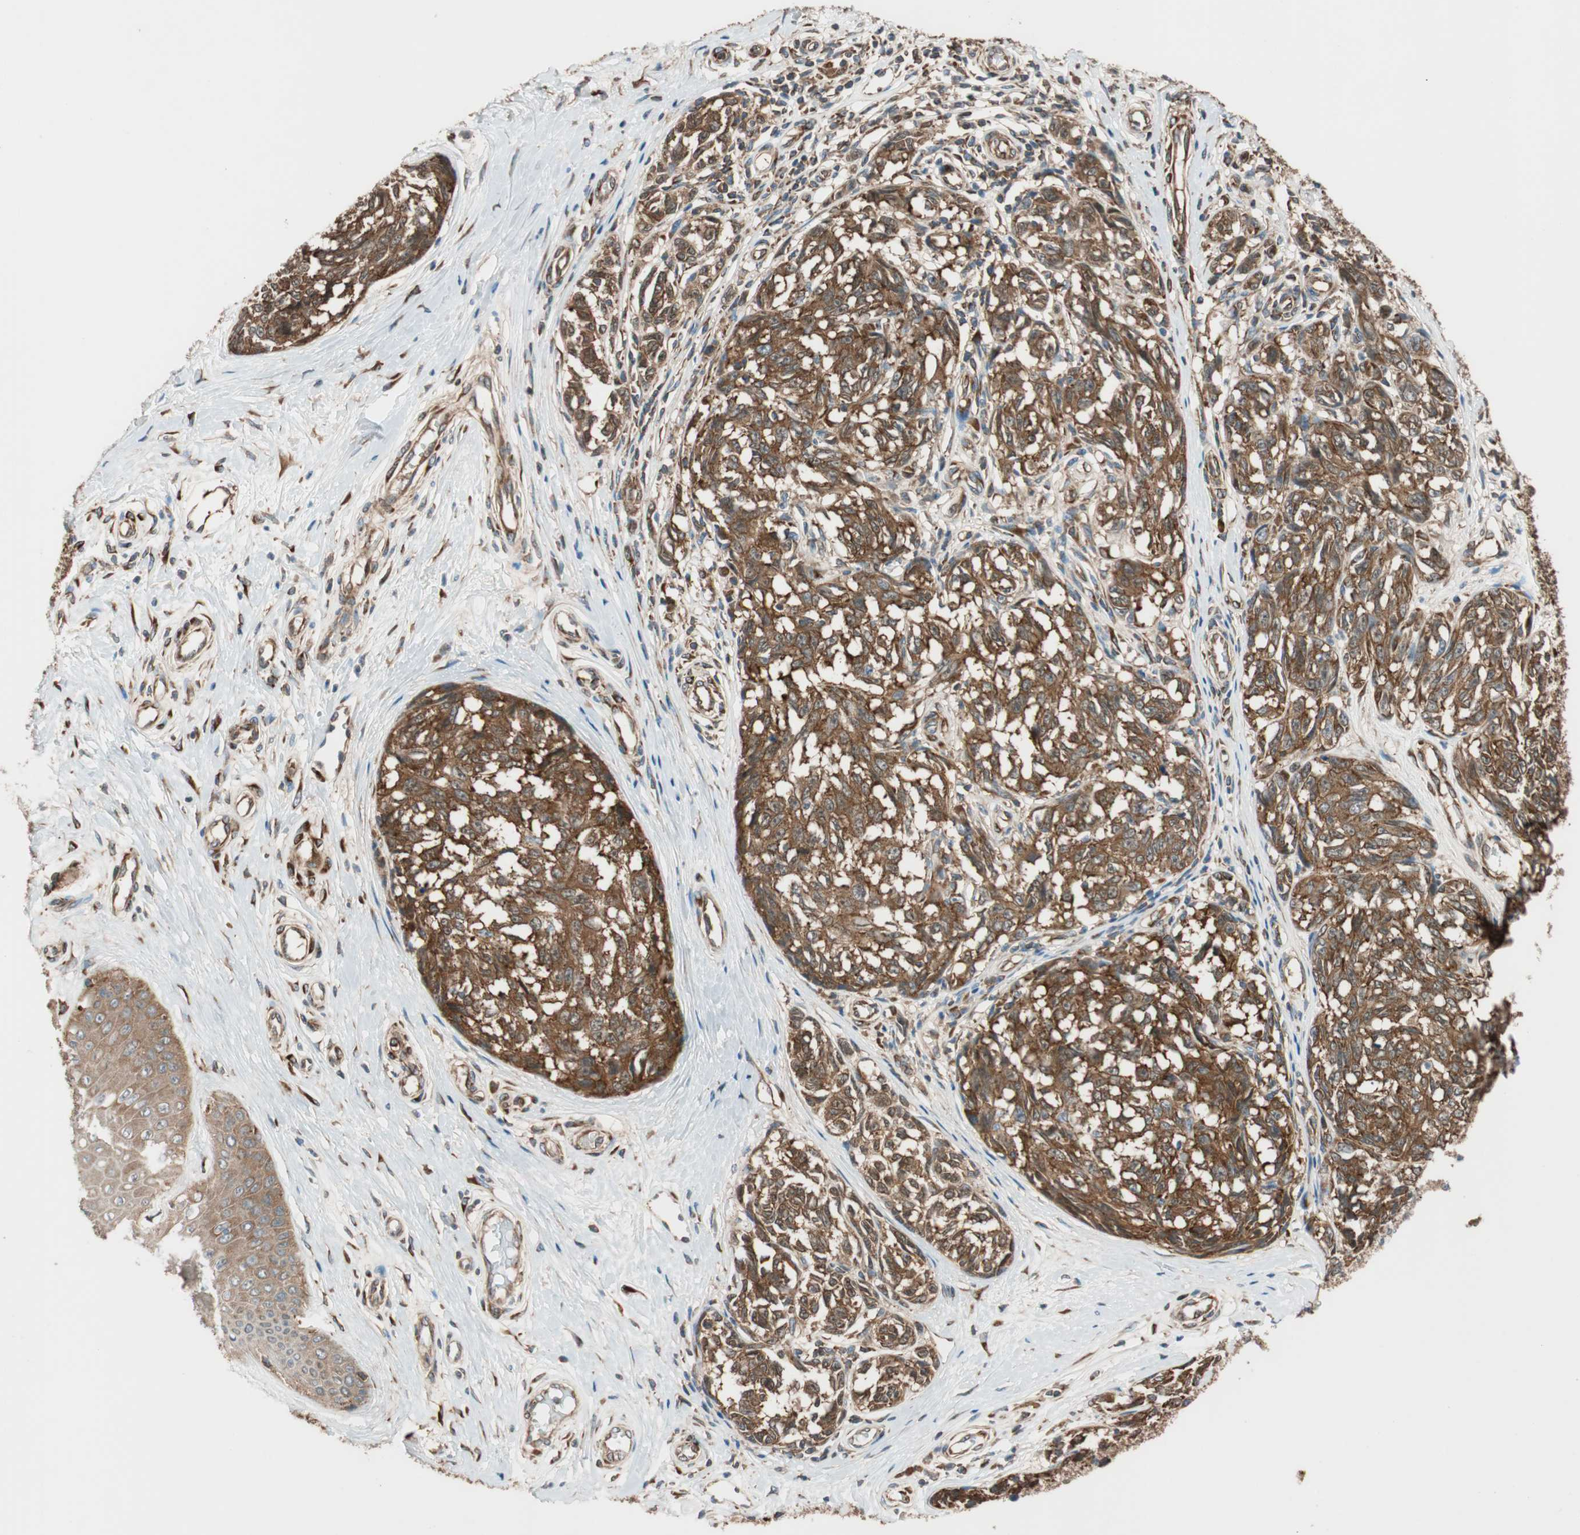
{"staining": {"intensity": "strong", "quantity": ">75%", "location": "cytoplasmic/membranous"}, "tissue": "melanoma", "cell_type": "Tumor cells", "image_type": "cancer", "snomed": [{"axis": "morphology", "description": "Malignant melanoma, NOS"}, {"axis": "topography", "description": "Skin"}], "caption": "High-magnification brightfield microscopy of melanoma stained with DAB (3,3'-diaminobenzidine) (brown) and counterstained with hematoxylin (blue). tumor cells exhibit strong cytoplasmic/membranous staining is seen in about>75% of cells.", "gene": "WASL", "patient": {"sex": "female", "age": 64}}